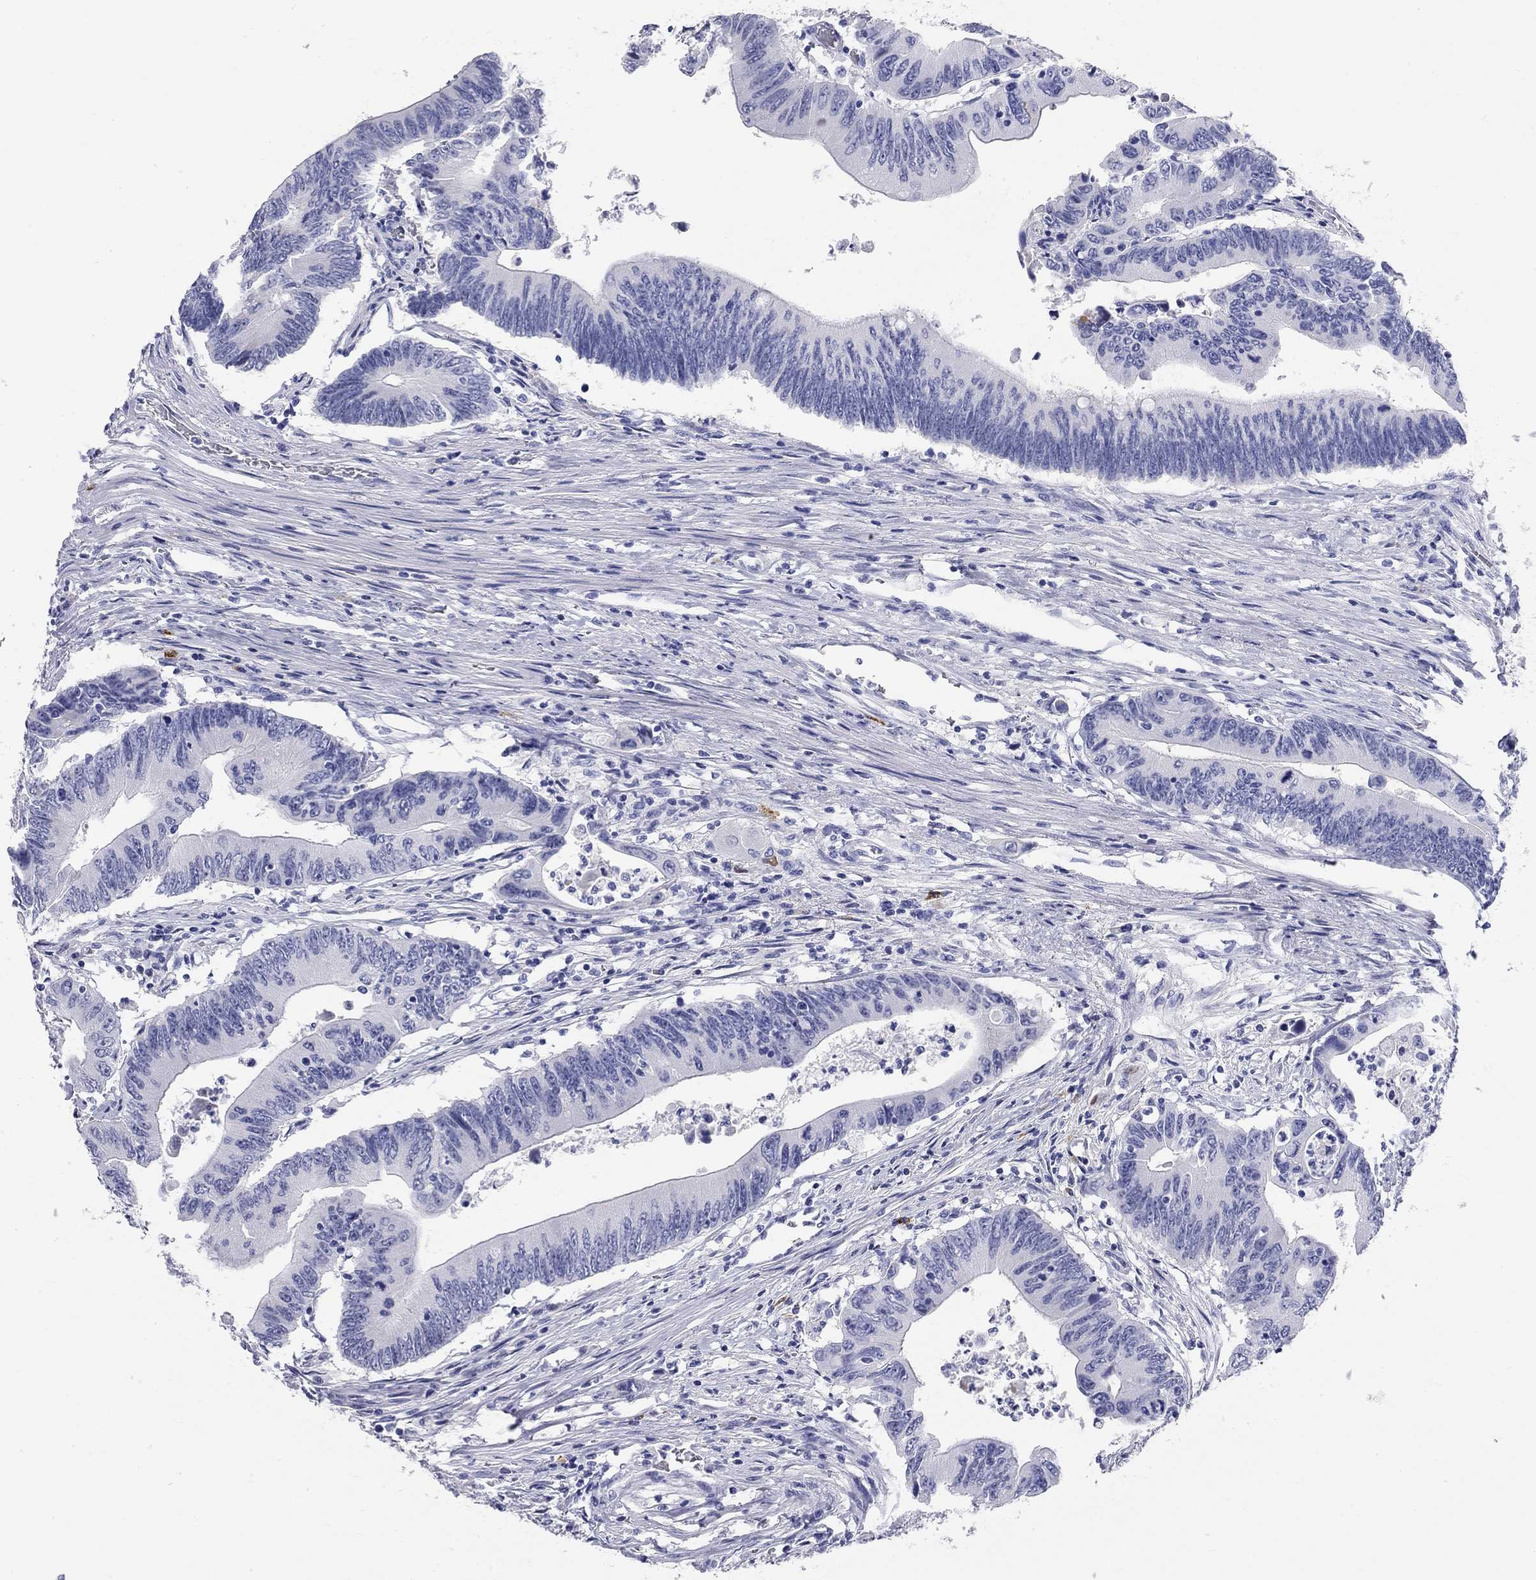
{"staining": {"intensity": "negative", "quantity": "none", "location": "none"}, "tissue": "colorectal cancer", "cell_type": "Tumor cells", "image_type": "cancer", "snomed": [{"axis": "morphology", "description": "Adenocarcinoma, NOS"}, {"axis": "topography", "description": "Colon"}], "caption": "Immunohistochemical staining of adenocarcinoma (colorectal) exhibits no significant staining in tumor cells.", "gene": "PHOX2B", "patient": {"sex": "female", "age": 90}}